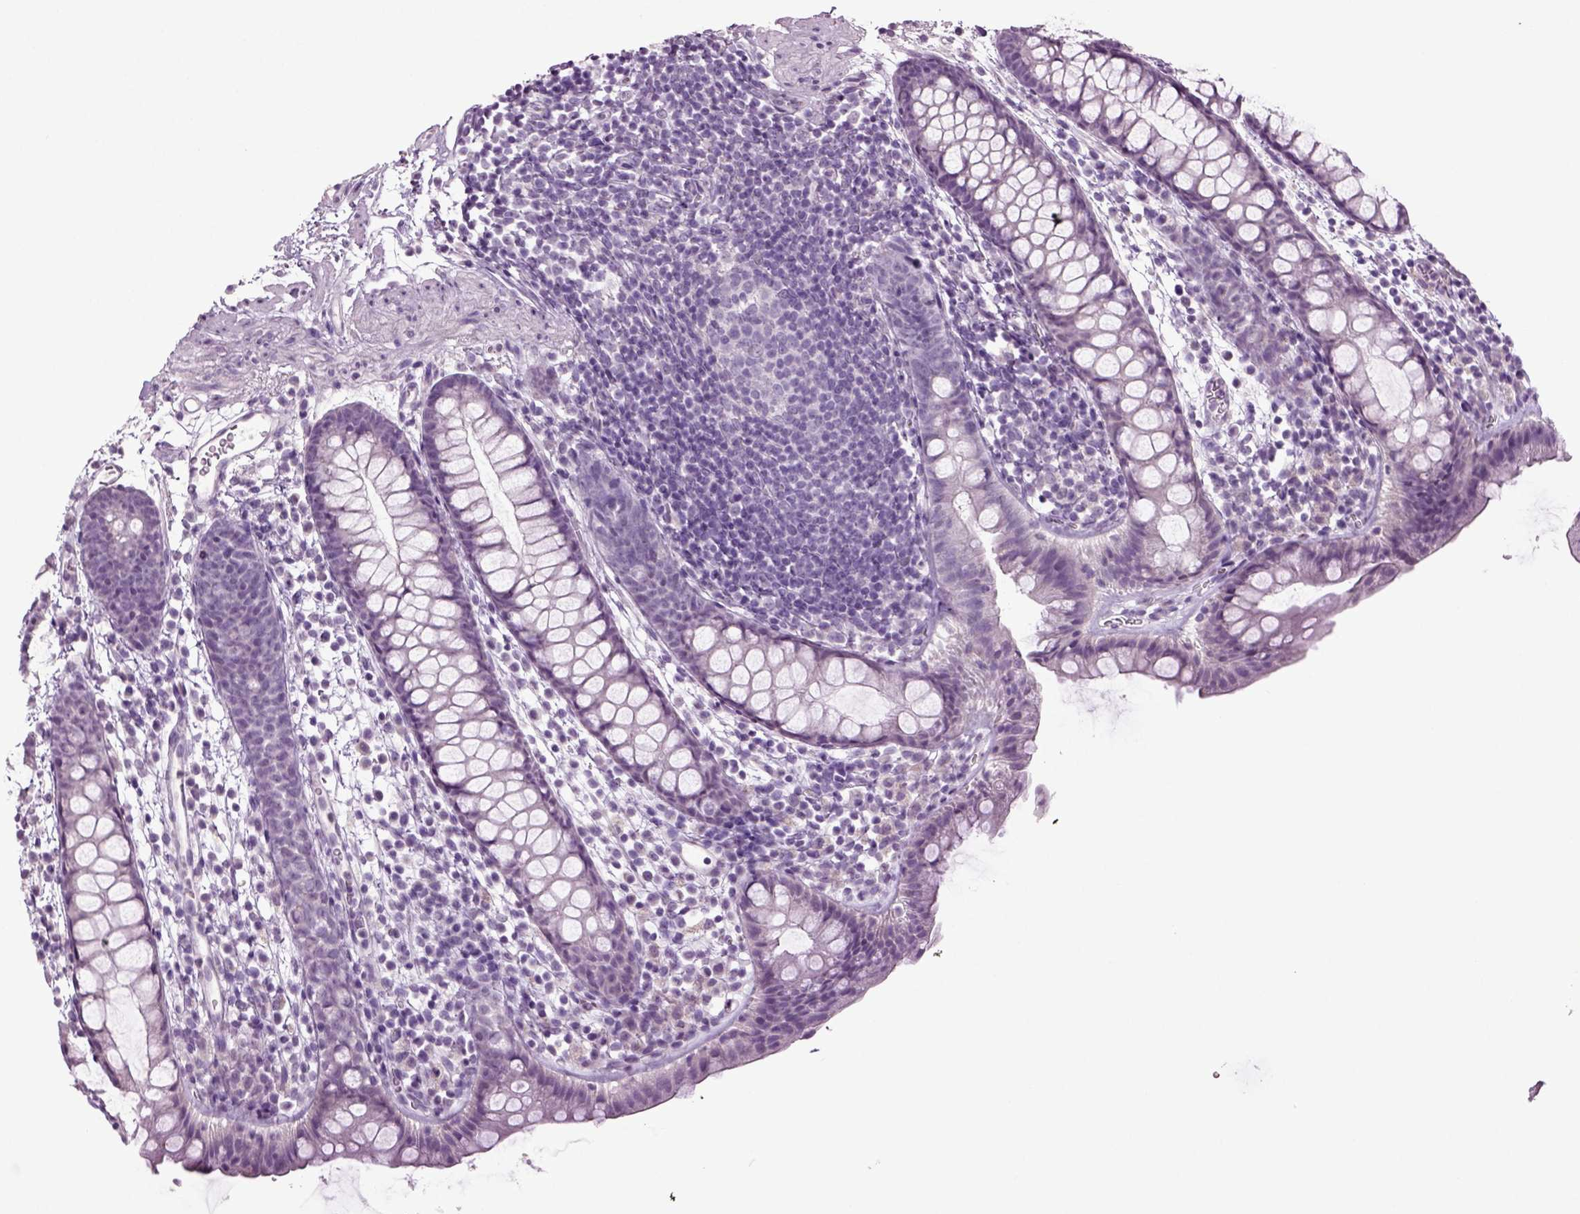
{"staining": {"intensity": "negative", "quantity": "none", "location": "none"}, "tissue": "rectum", "cell_type": "Glandular cells", "image_type": "normal", "snomed": [{"axis": "morphology", "description": "Normal tissue, NOS"}, {"axis": "topography", "description": "Rectum"}], "caption": "Immunohistochemistry (IHC) micrograph of unremarkable human rectum stained for a protein (brown), which exhibits no expression in glandular cells. The staining is performed using DAB (3,3'-diaminobenzidine) brown chromogen with nuclei counter-stained in using hematoxylin.", "gene": "SLC17A6", "patient": {"sex": "male", "age": 57}}